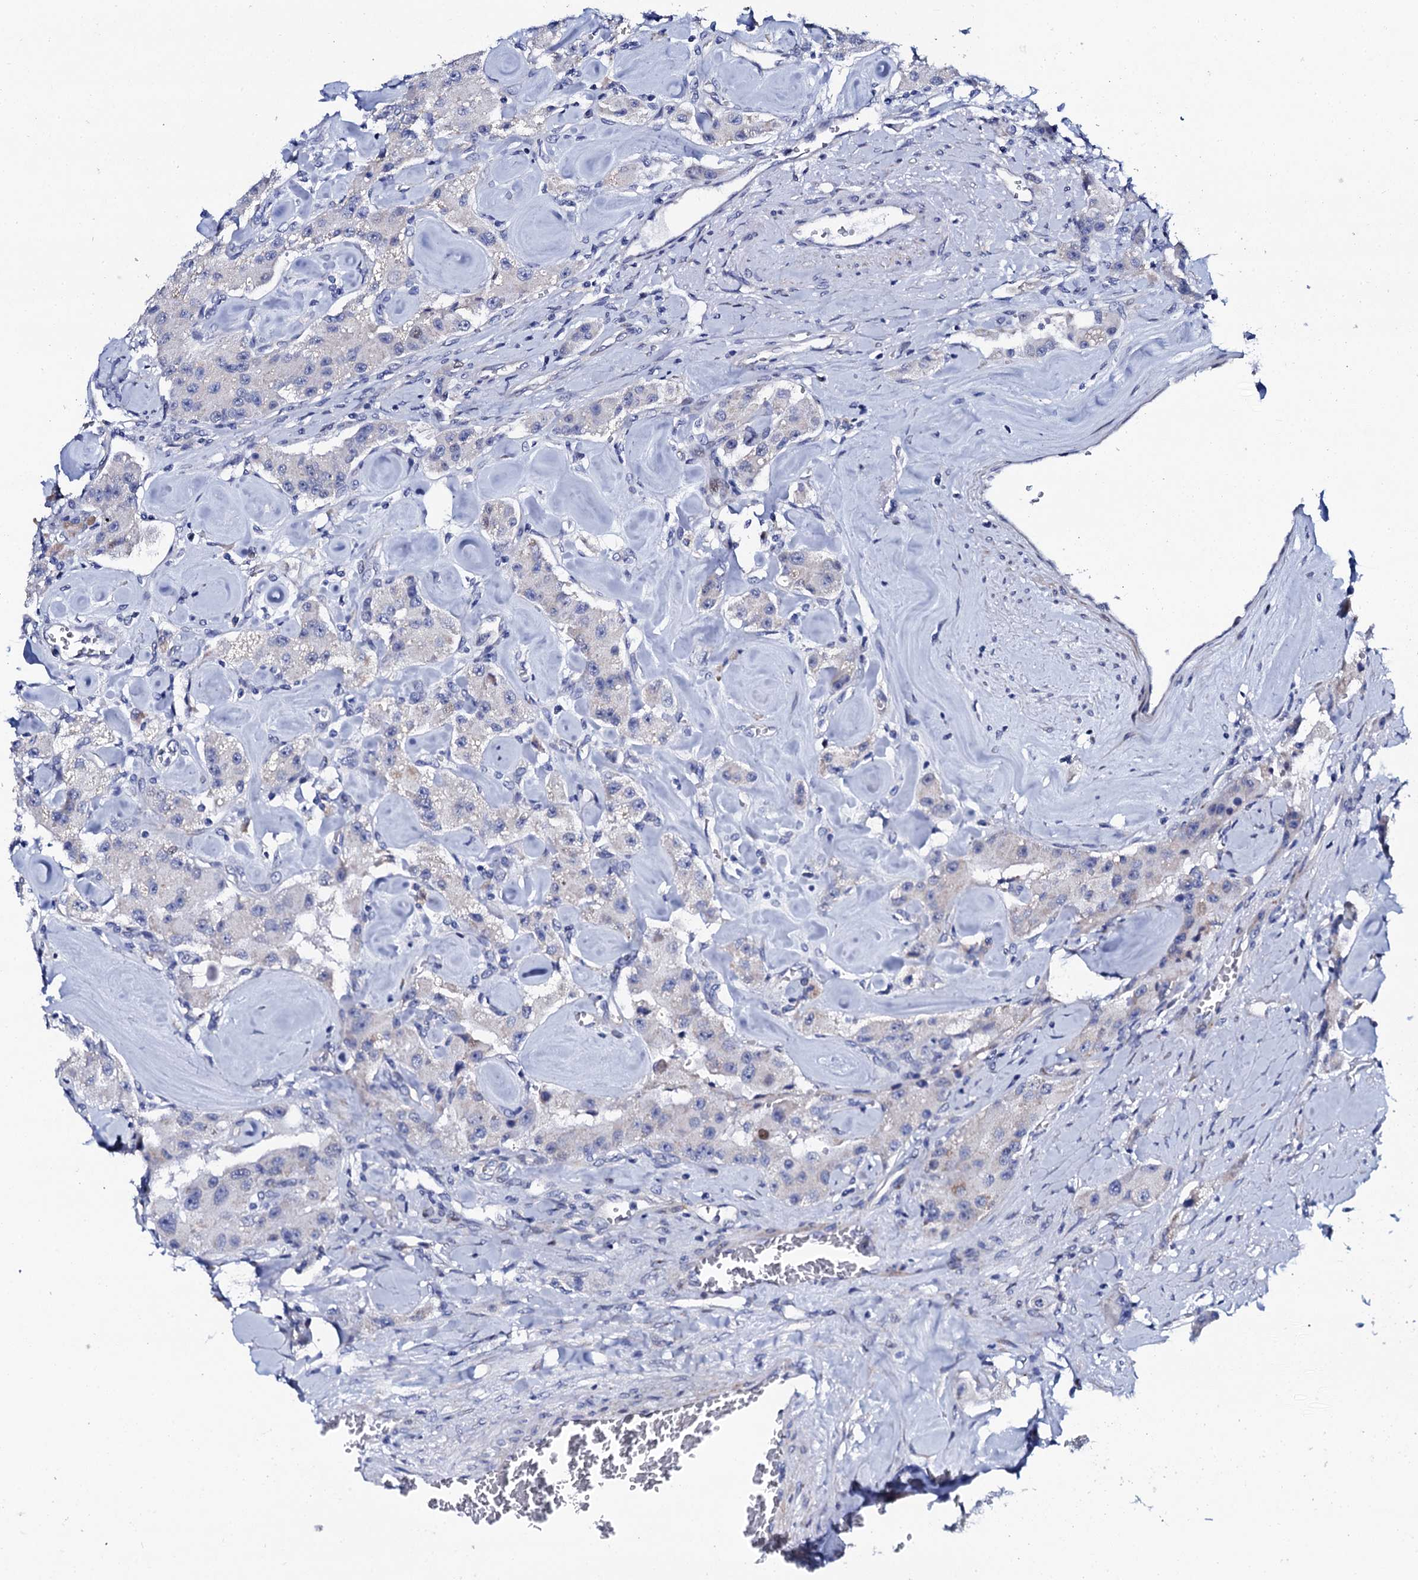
{"staining": {"intensity": "negative", "quantity": "none", "location": "none"}, "tissue": "carcinoid", "cell_type": "Tumor cells", "image_type": "cancer", "snomed": [{"axis": "morphology", "description": "Carcinoid, malignant, NOS"}, {"axis": "topography", "description": "Pancreas"}], "caption": "This is an immunohistochemistry (IHC) histopathology image of human carcinoid (malignant). There is no staining in tumor cells.", "gene": "NUDT13", "patient": {"sex": "male", "age": 41}}